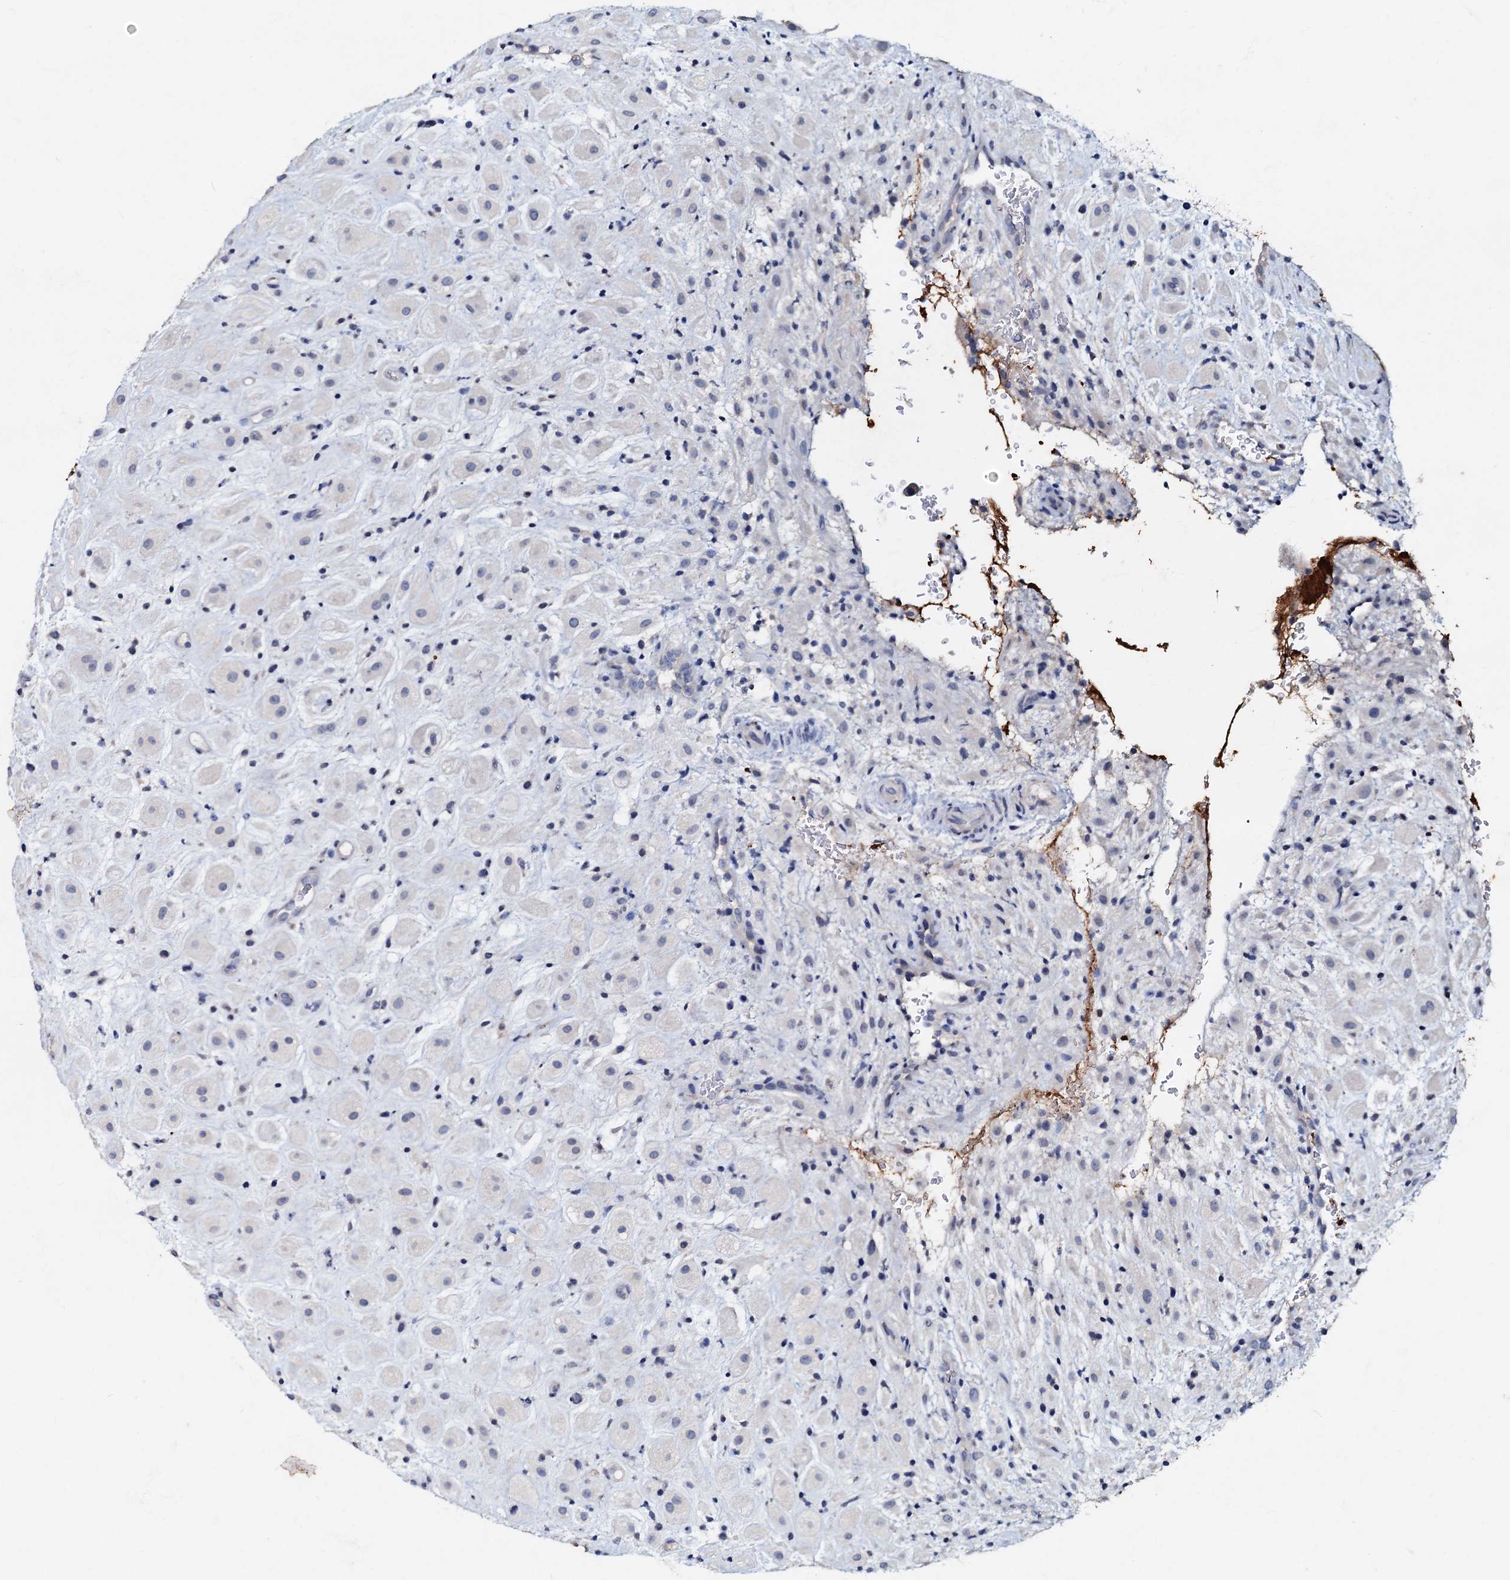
{"staining": {"intensity": "negative", "quantity": "none", "location": "none"}, "tissue": "placenta", "cell_type": "Decidual cells", "image_type": "normal", "snomed": [{"axis": "morphology", "description": "Normal tissue, NOS"}, {"axis": "topography", "description": "Placenta"}], "caption": "IHC photomicrograph of benign placenta: placenta stained with DAB (3,3'-diaminobenzidine) shows no significant protein positivity in decidual cells. (DAB (3,3'-diaminobenzidine) IHC visualized using brightfield microscopy, high magnification).", "gene": "MANSC4", "patient": {"sex": "female", "age": 35}}